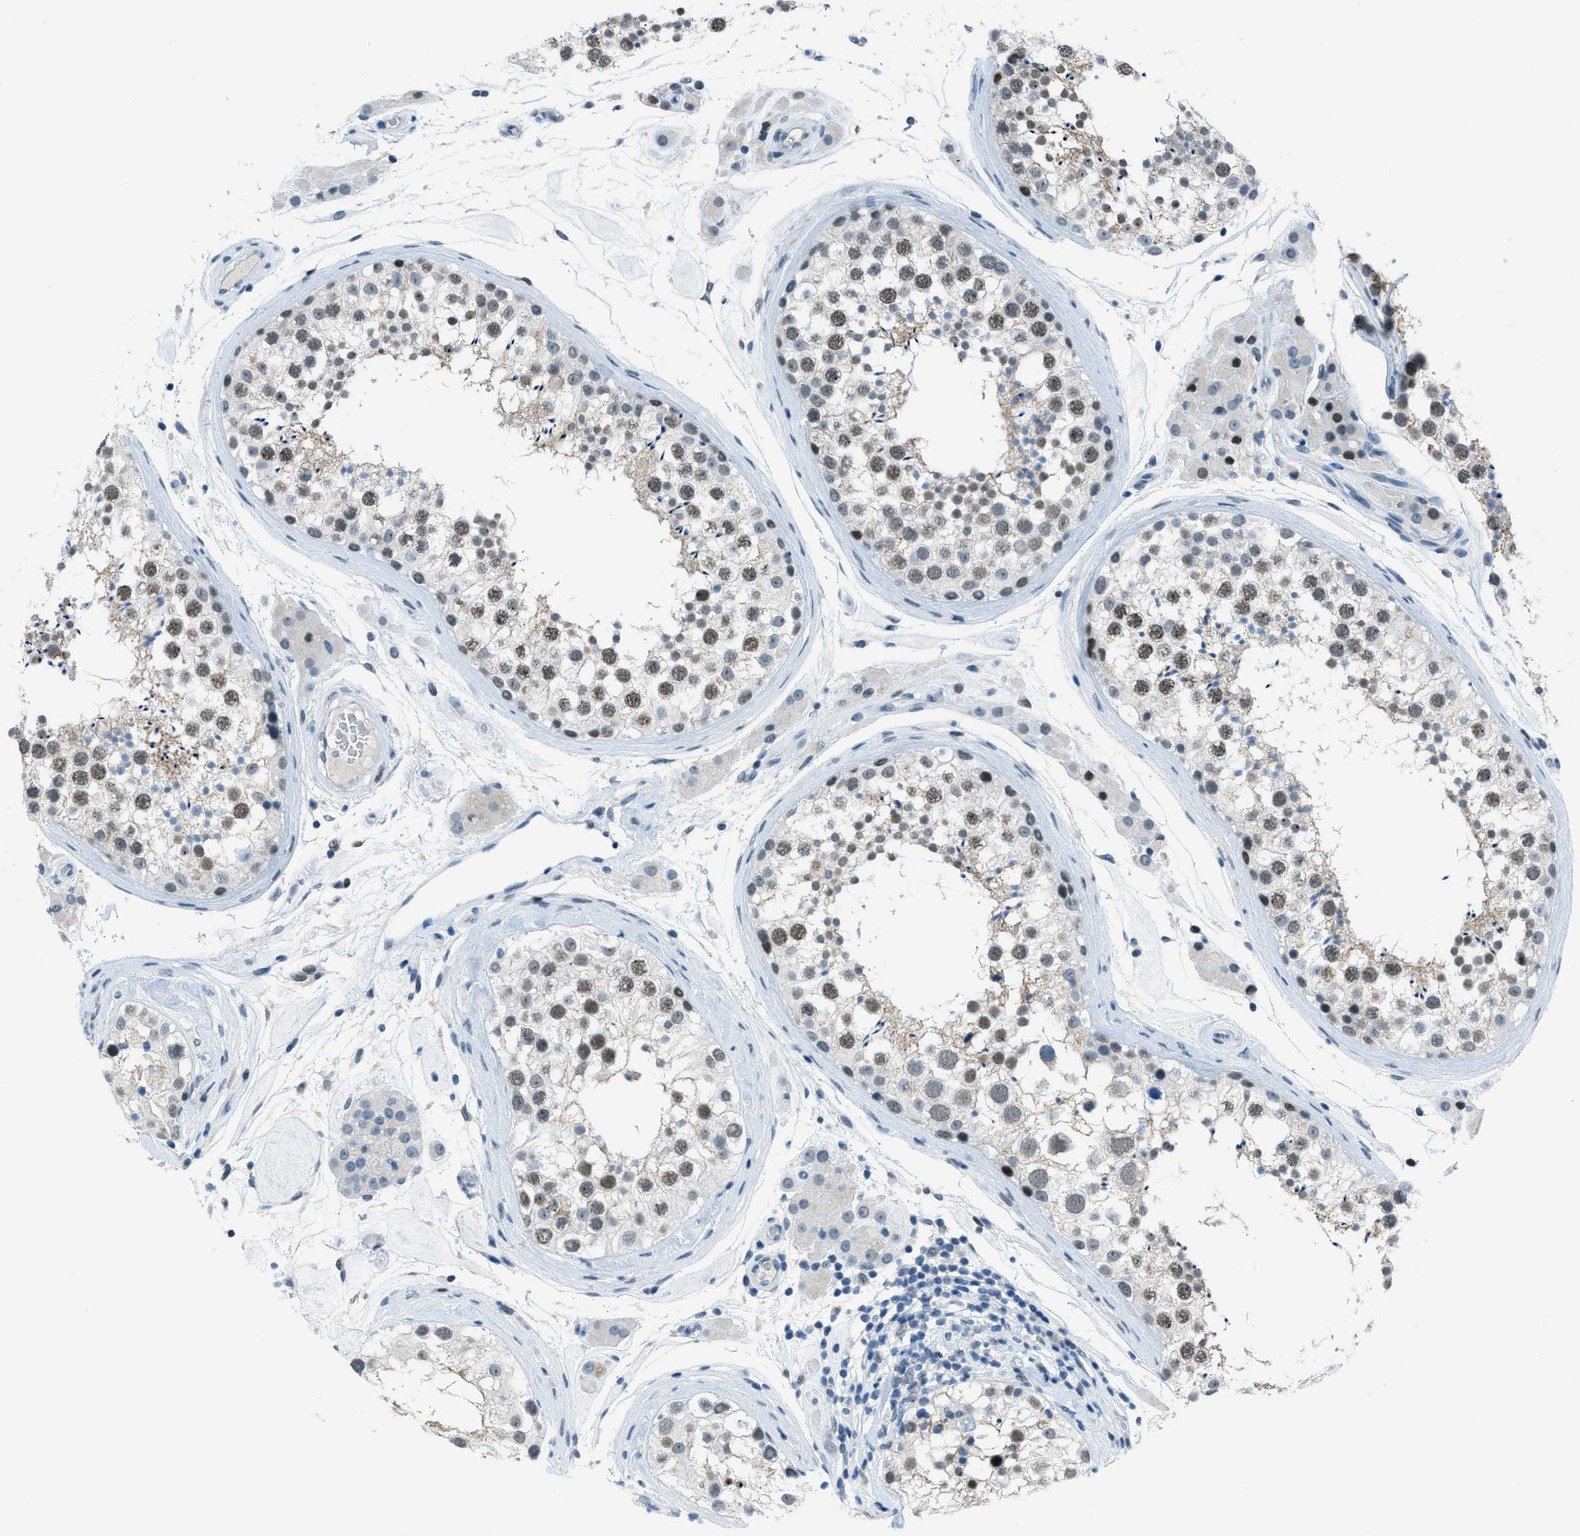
{"staining": {"intensity": "weak", "quantity": "25%-75%", "location": "nuclear"}, "tissue": "testis", "cell_type": "Cells in seminiferous ducts", "image_type": "normal", "snomed": [{"axis": "morphology", "description": "Normal tissue, NOS"}, {"axis": "topography", "description": "Testis"}], "caption": "The immunohistochemical stain shows weak nuclear staining in cells in seminiferous ducts of normal testis. The protein of interest is stained brown, and the nuclei are stained in blue (DAB IHC with brightfield microscopy, high magnification).", "gene": "TTC13", "patient": {"sex": "male", "age": 46}}